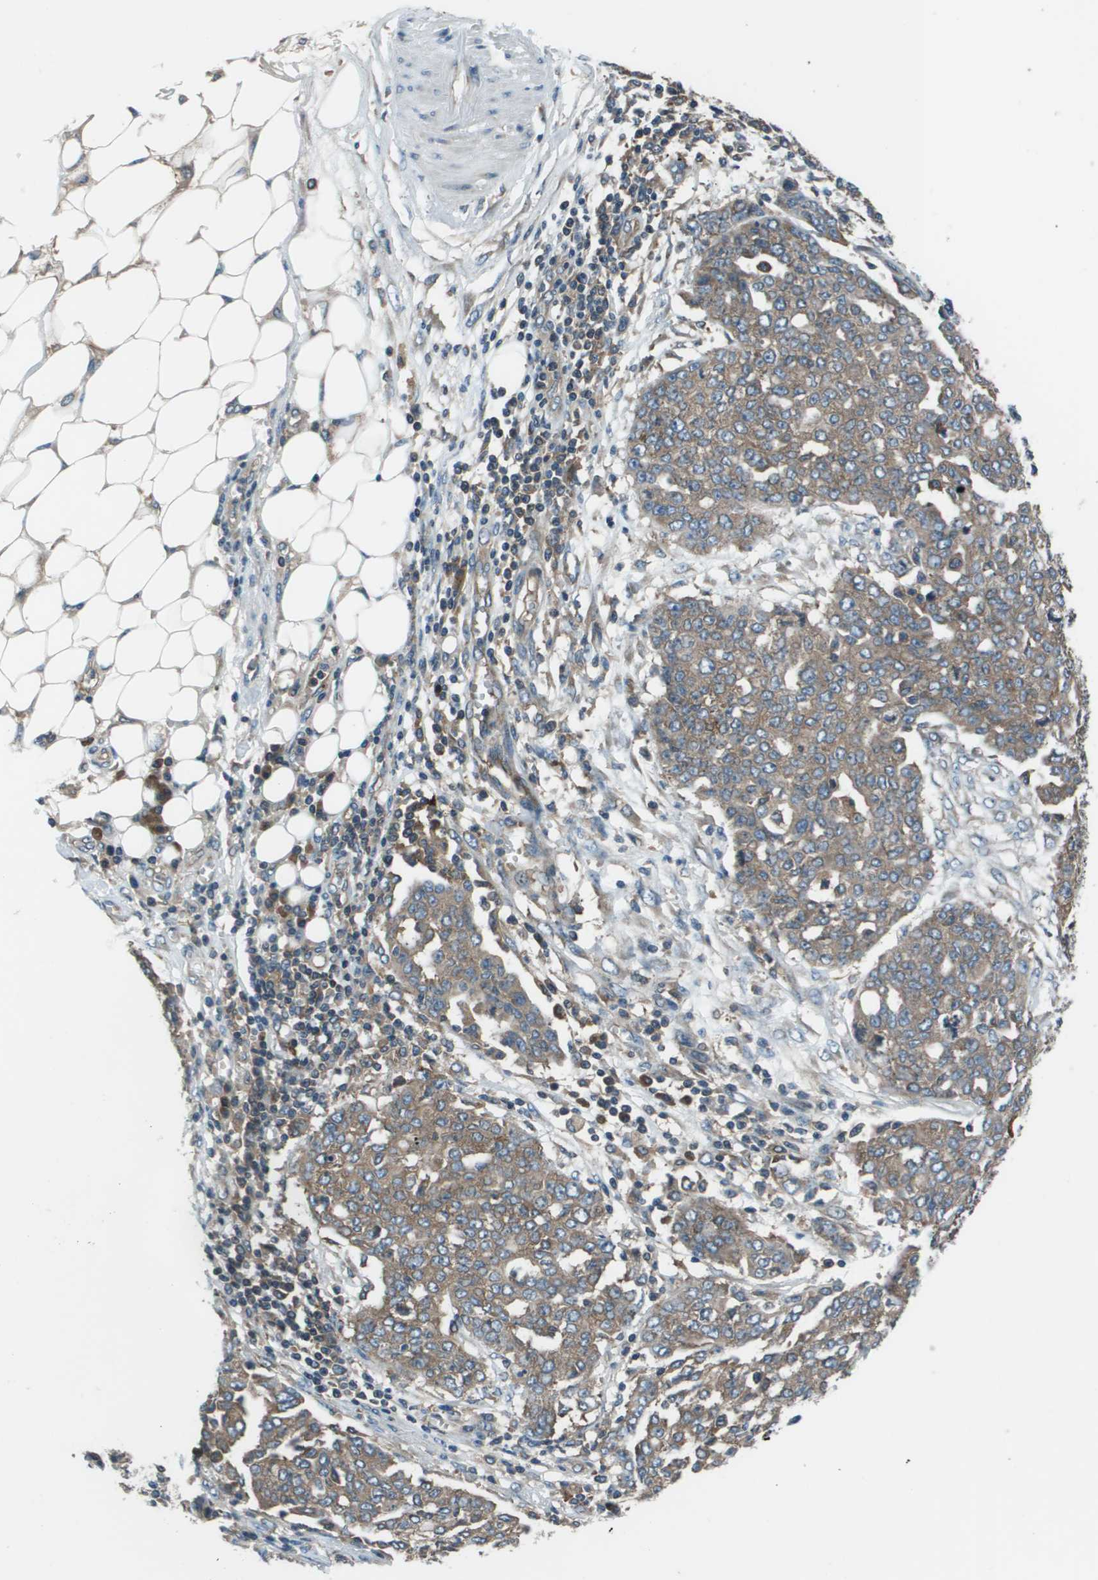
{"staining": {"intensity": "moderate", "quantity": ">75%", "location": "cytoplasmic/membranous"}, "tissue": "ovarian cancer", "cell_type": "Tumor cells", "image_type": "cancer", "snomed": [{"axis": "morphology", "description": "Cystadenocarcinoma, serous, NOS"}, {"axis": "topography", "description": "Soft tissue"}, {"axis": "topography", "description": "Ovary"}], "caption": "IHC staining of serous cystadenocarcinoma (ovarian), which shows medium levels of moderate cytoplasmic/membranous staining in about >75% of tumor cells indicating moderate cytoplasmic/membranous protein staining. The staining was performed using DAB (brown) for protein detection and nuclei were counterstained in hematoxylin (blue).", "gene": "EIF3B", "patient": {"sex": "female", "age": 57}}